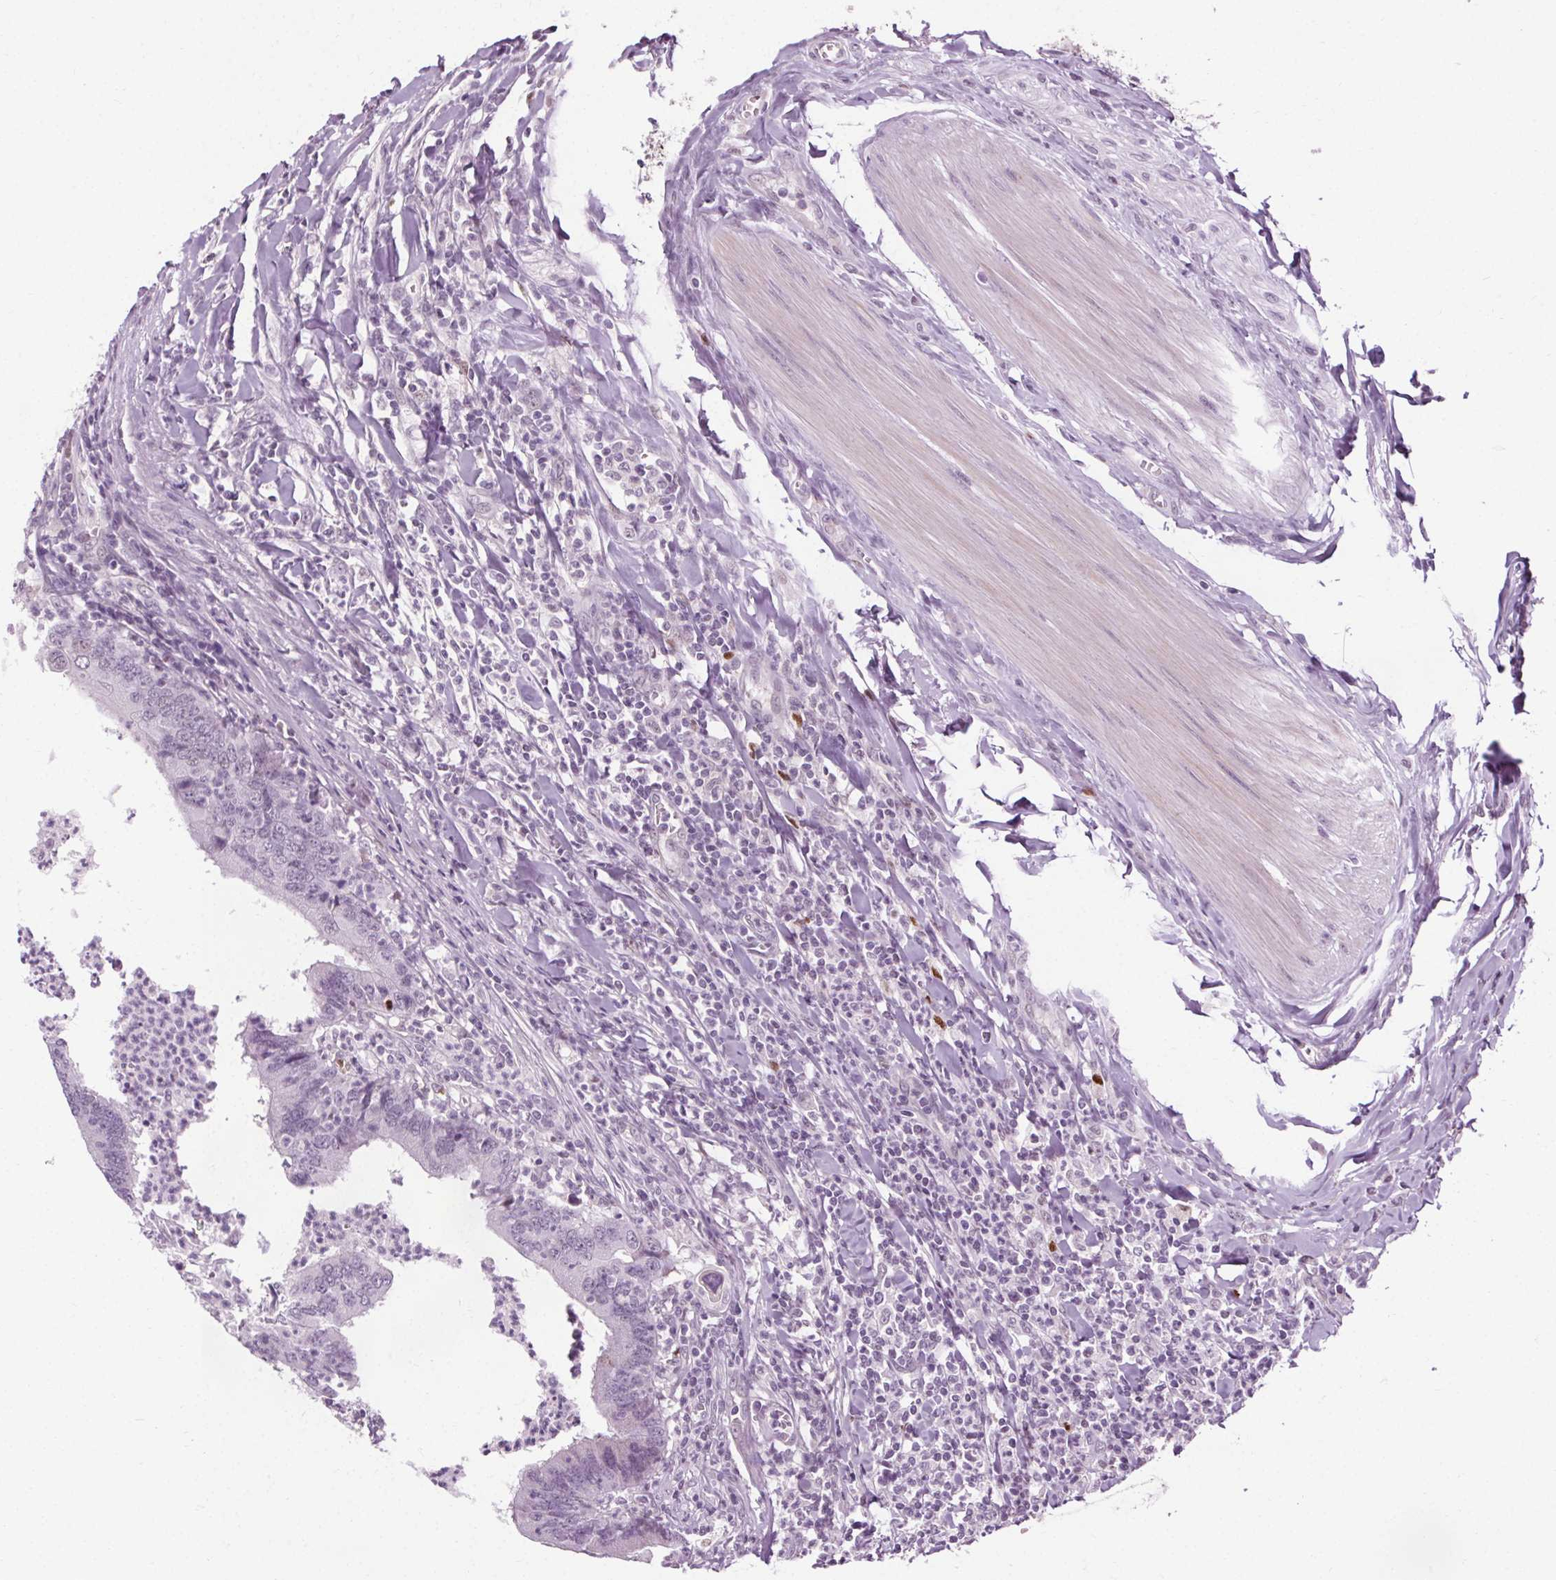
{"staining": {"intensity": "negative", "quantity": "none", "location": "none"}, "tissue": "colorectal cancer", "cell_type": "Tumor cells", "image_type": "cancer", "snomed": [{"axis": "morphology", "description": "Adenocarcinoma, NOS"}, {"axis": "topography", "description": "Colon"}], "caption": "IHC photomicrograph of neoplastic tissue: adenocarcinoma (colorectal) stained with DAB reveals no significant protein staining in tumor cells.", "gene": "CEBPA", "patient": {"sex": "female", "age": 67}}